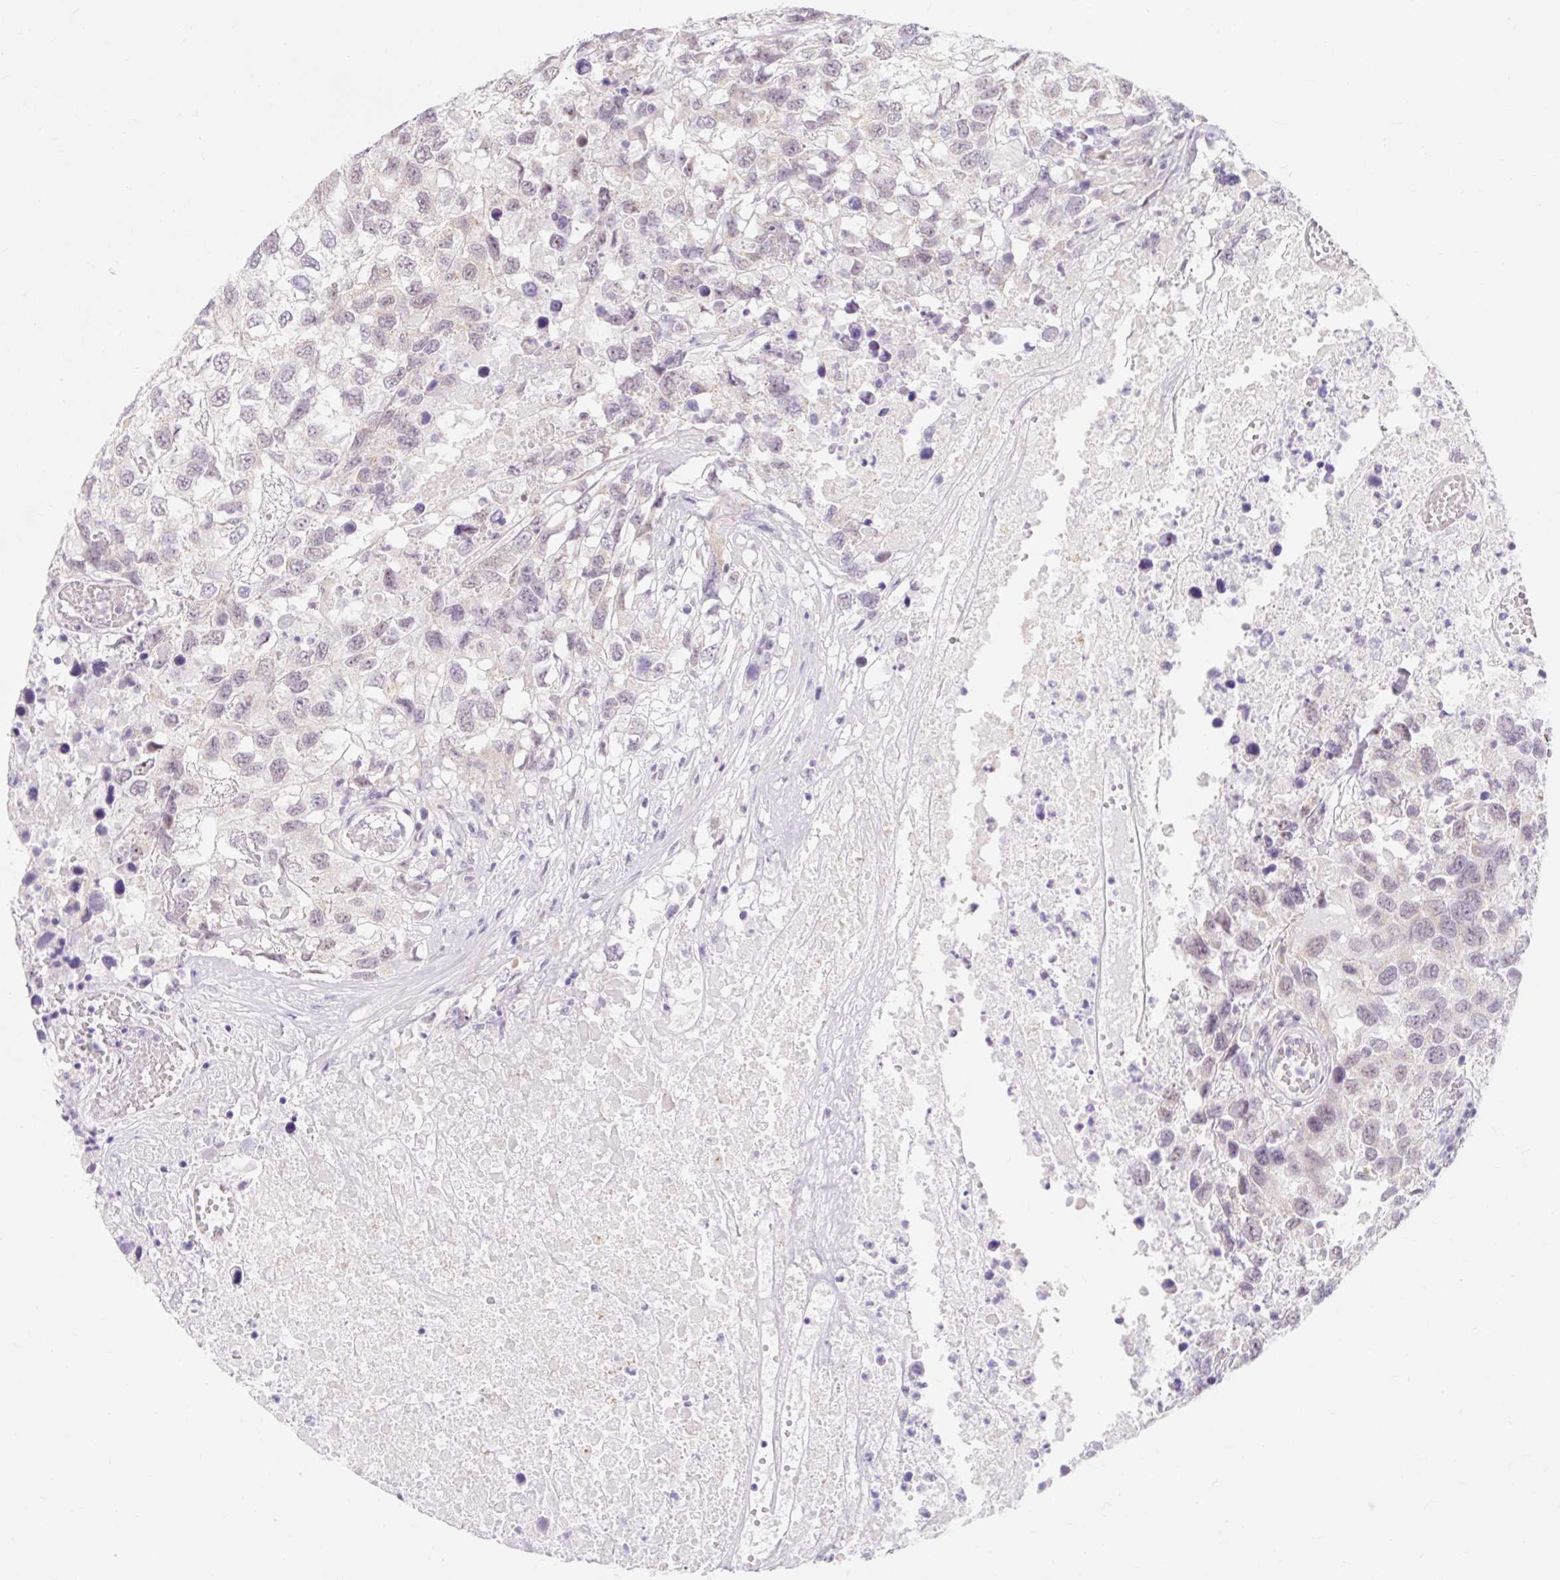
{"staining": {"intensity": "negative", "quantity": "none", "location": "none"}, "tissue": "testis cancer", "cell_type": "Tumor cells", "image_type": "cancer", "snomed": [{"axis": "morphology", "description": "Carcinoma, Embryonal, NOS"}, {"axis": "topography", "description": "Testis"}], "caption": "A photomicrograph of human testis cancer is negative for staining in tumor cells.", "gene": "ITPK1", "patient": {"sex": "male", "age": 83}}